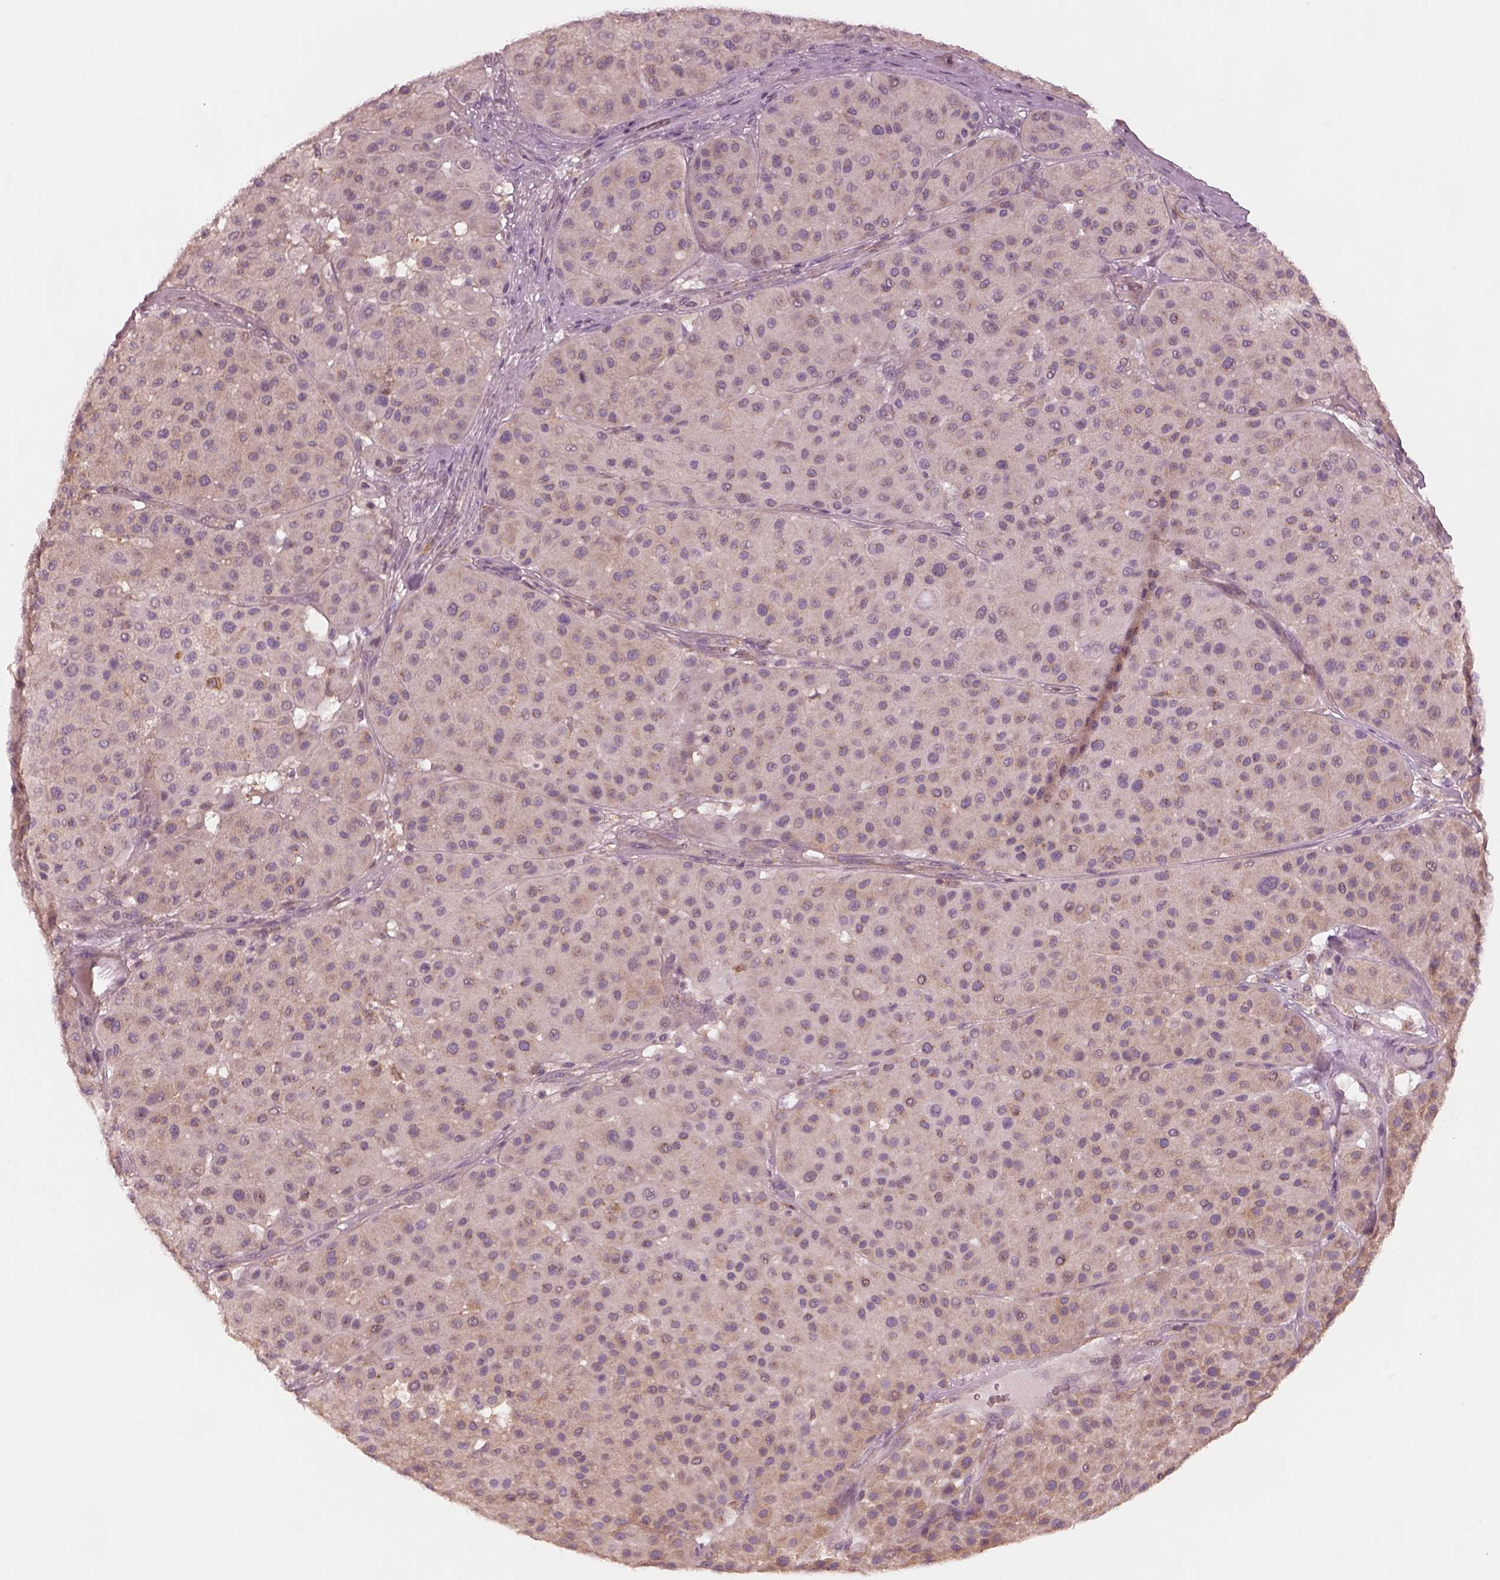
{"staining": {"intensity": "weak", "quantity": "<25%", "location": "cytoplasmic/membranous"}, "tissue": "melanoma", "cell_type": "Tumor cells", "image_type": "cancer", "snomed": [{"axis": "morphology", "description": "Malignant melanoma, Metastatic site"}, {"axis": "topography", "description": "Smooth muscle"}], "caption": "DAB immunohistochemical staining of melanoma reveals no significant expression in tumor cells. The staining is performed using DAB (3,3'-diaminobenzidine) brown chromogen with nuclei counter-stained in using hematoxylin.", "gene": "PRKACG", "patient": {"sex": "male", "age": 41}}